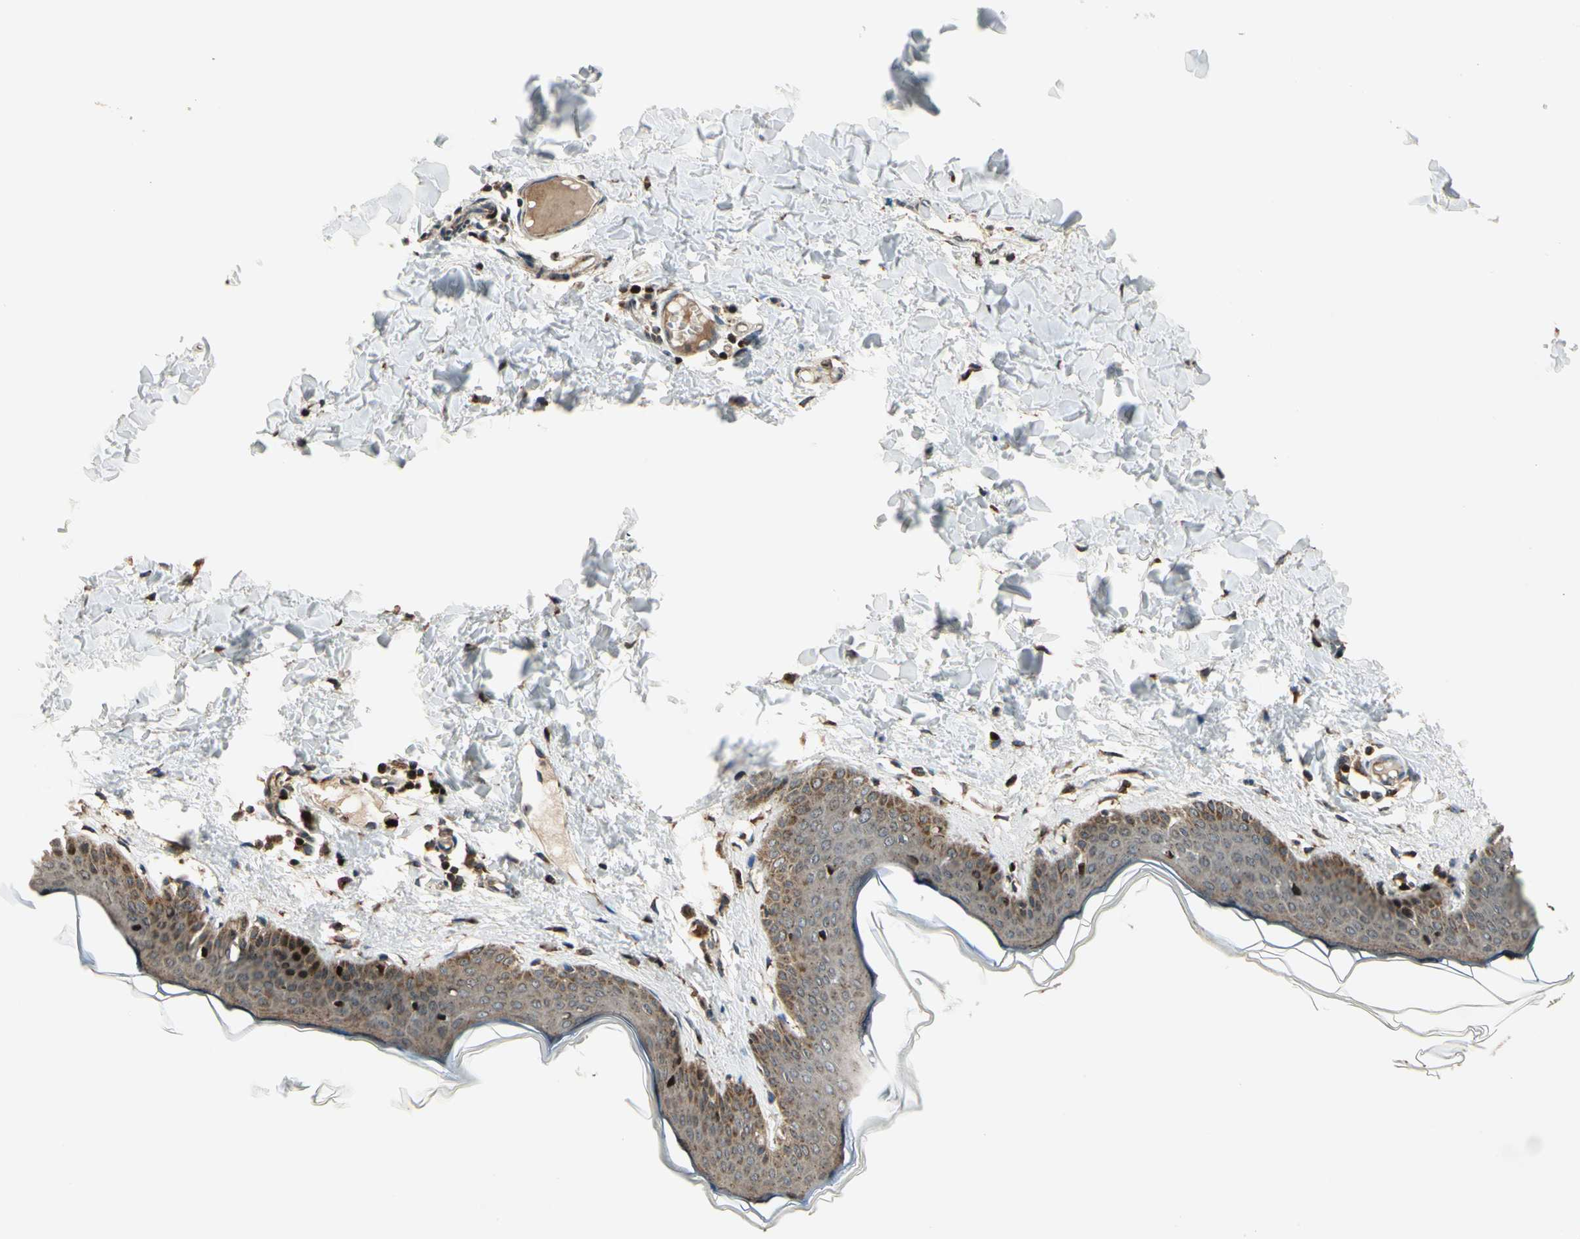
{"staining": {"intensity": "strong", "quantity": ">75%", "location": "cytoplasmic/membranous,nuclear"}, "tissue": "skin", "cell_type": "Fibroblasts", "image_type": "normal", "snomed": [{"axis": "morphology", "description": "Normal tissue, NOS"}, {"axis": "topography", "description": "Skin"}], "caption": "A photomicrograph showing strong cytoplasmic/membranous,nuclear expression in approximately >75% of fibroblasts in benign skin, as visualized by brown immunohistochemical staining.", "gene": "IP6K2", "patient": {"sex": "female", "age": 17}}